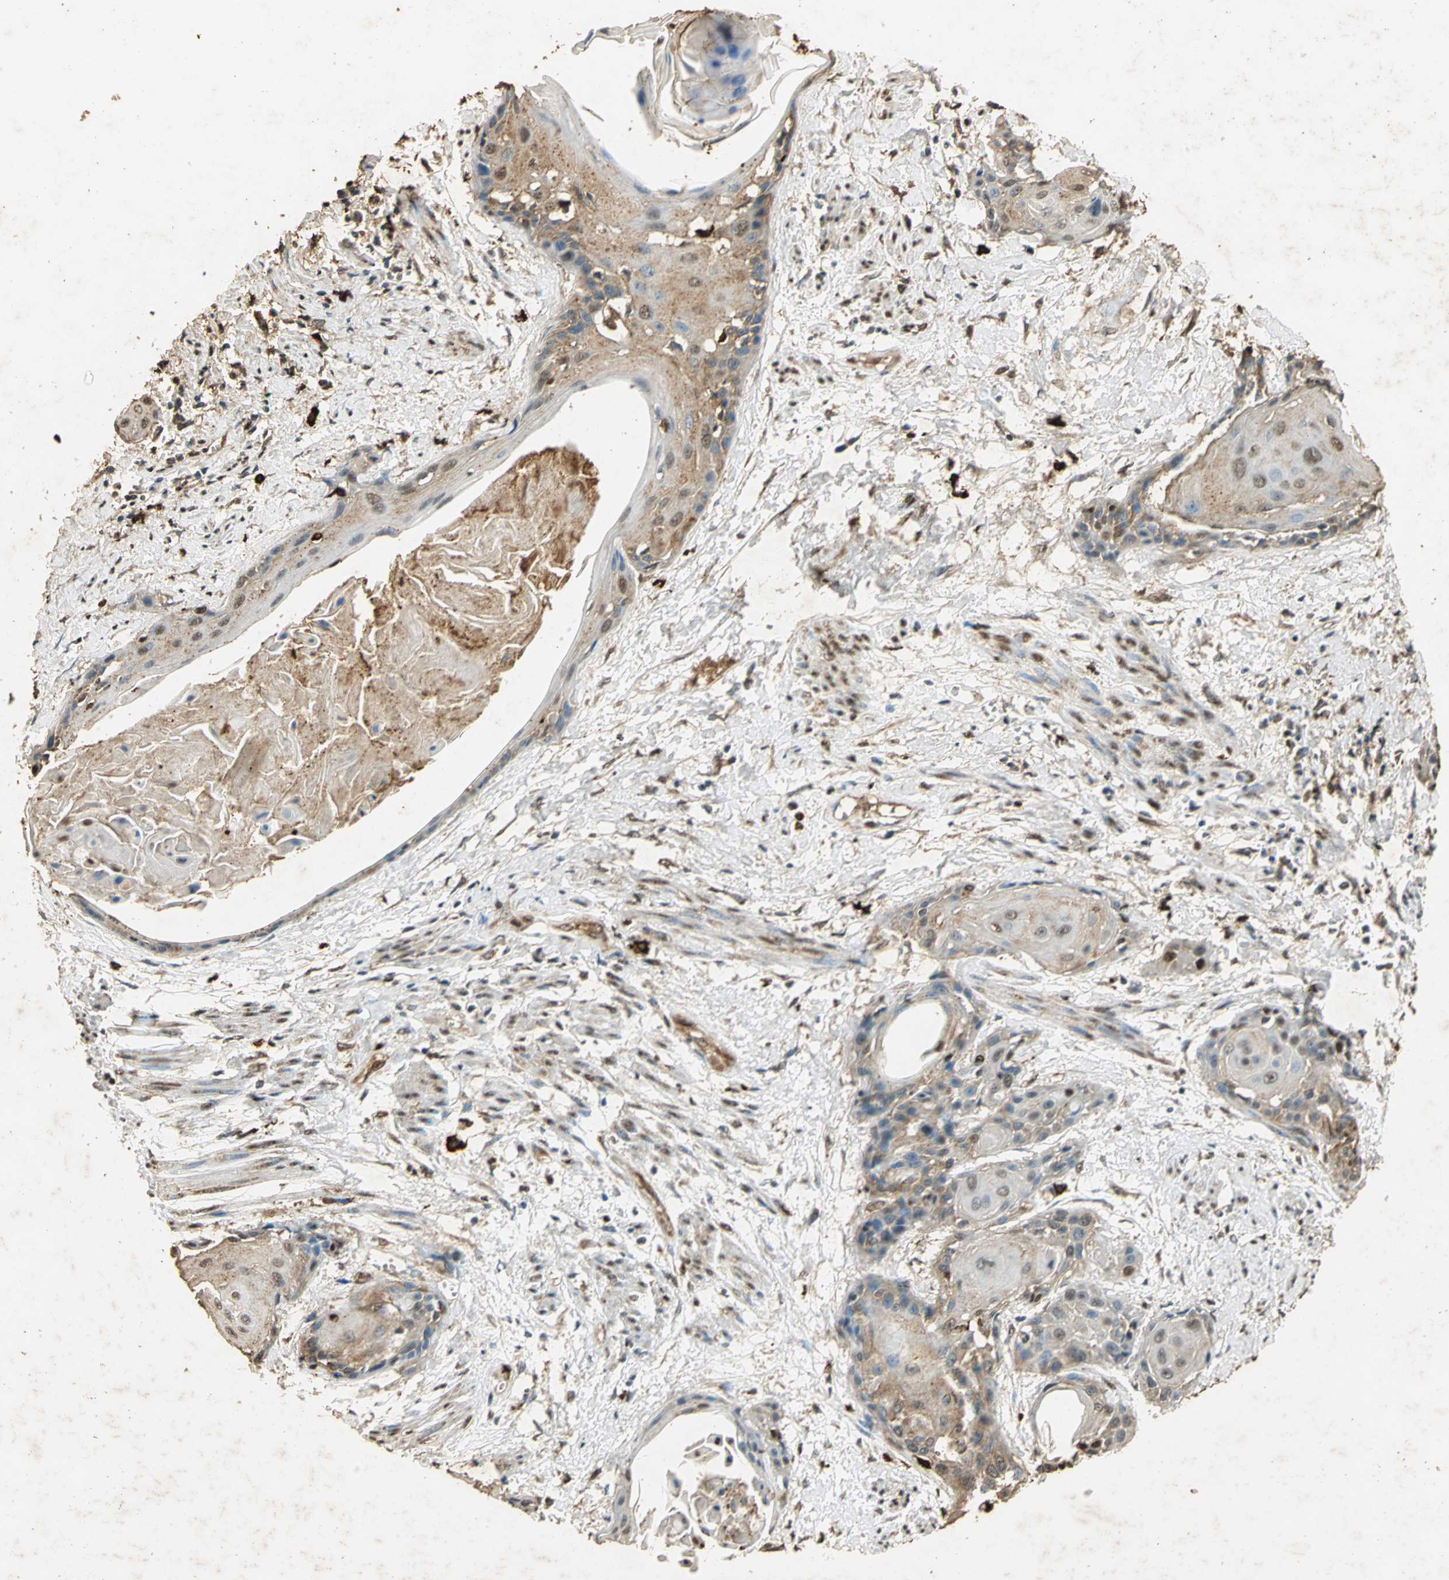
{"staining": {"intensity": "weak", "quantity": ">75%", "location": "cytoplasmic/membranous"}, "tissue": "cervical cancer", "cell_type": "Tumor cells", "image_type": "cancer", "snomed": [{"axis": "morphology", "description": "Squamous cell carcinoma, NOS"}, {"axis": "topography", "description": "Cervix"}], "caption": "Squamous cell carcinoma (cervical) was stained to show a protein in brown. There is low levels of weak cytoplasmic/membranous positivity in about >75% of tumor cells.", "gene": "GAPDH", "patient": {"sex": "female", "age": 57}}